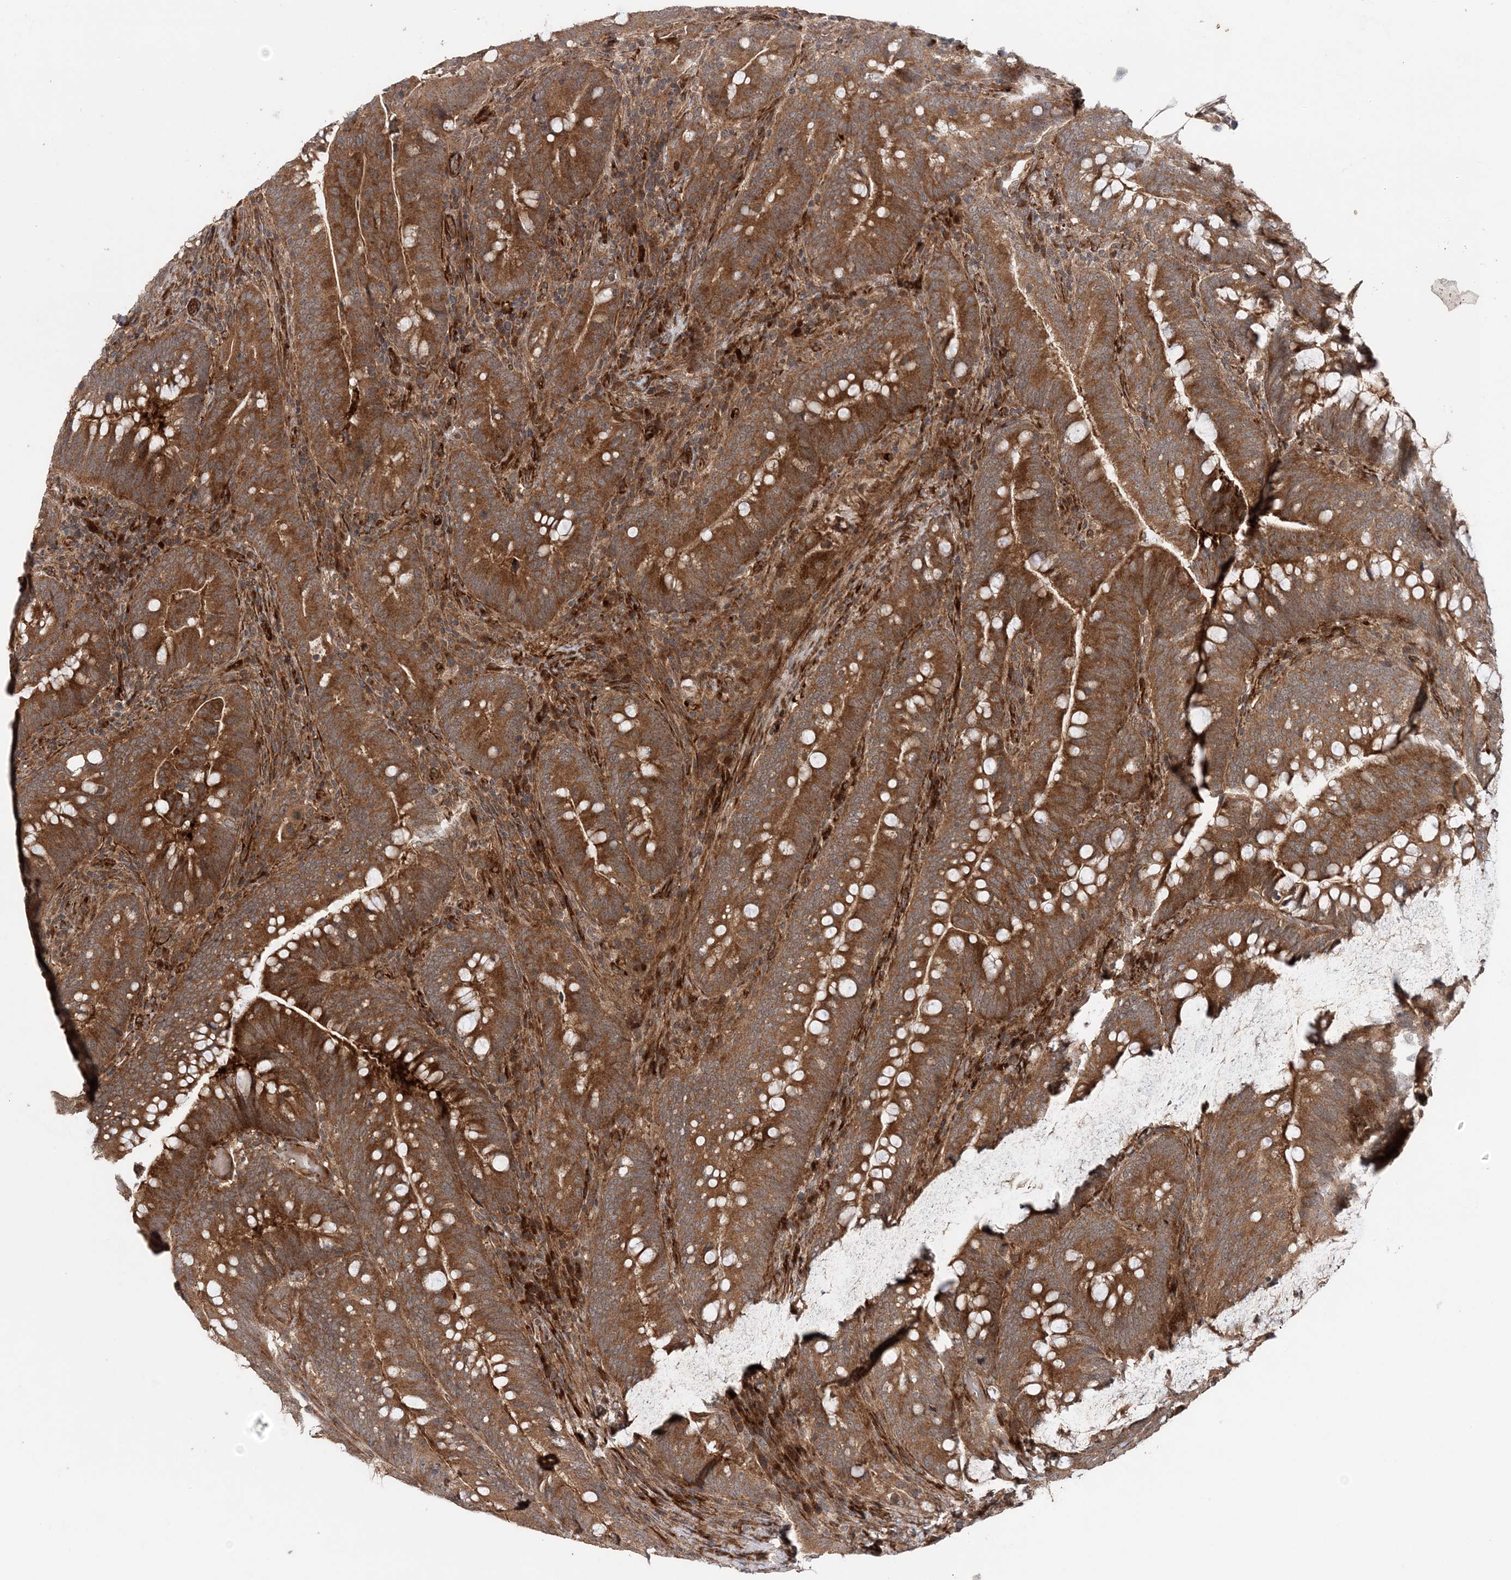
{"staining": {"intensity": "strong", "quantity": ">75%", "location": "cytoplasmic/membranous"}, "tissue": "colorectal cancer", "cell_type": "Tumor cells", "image_type": "cancer", "snomed": [{"axis": "morphology", "description": "Adenocarcinoma, NOS"}, {"axis": "topography", "description": "Colon"}], "caption": "High-magnification brightfield microscopy of colorectal adenocarcinoma stained with DAB (brown) and counterstained with hematoxylin (blue). tumor cells exhibit strong cytoplasmic/membranous expression is present in about>75% of cells. The staining is performed using DAB brown chromogen to label protein expression. The nuclei are counter-stained blue using hematoxylin.", "gene": "UBTD2", "patient": {"sex": "female", "age": 66}}